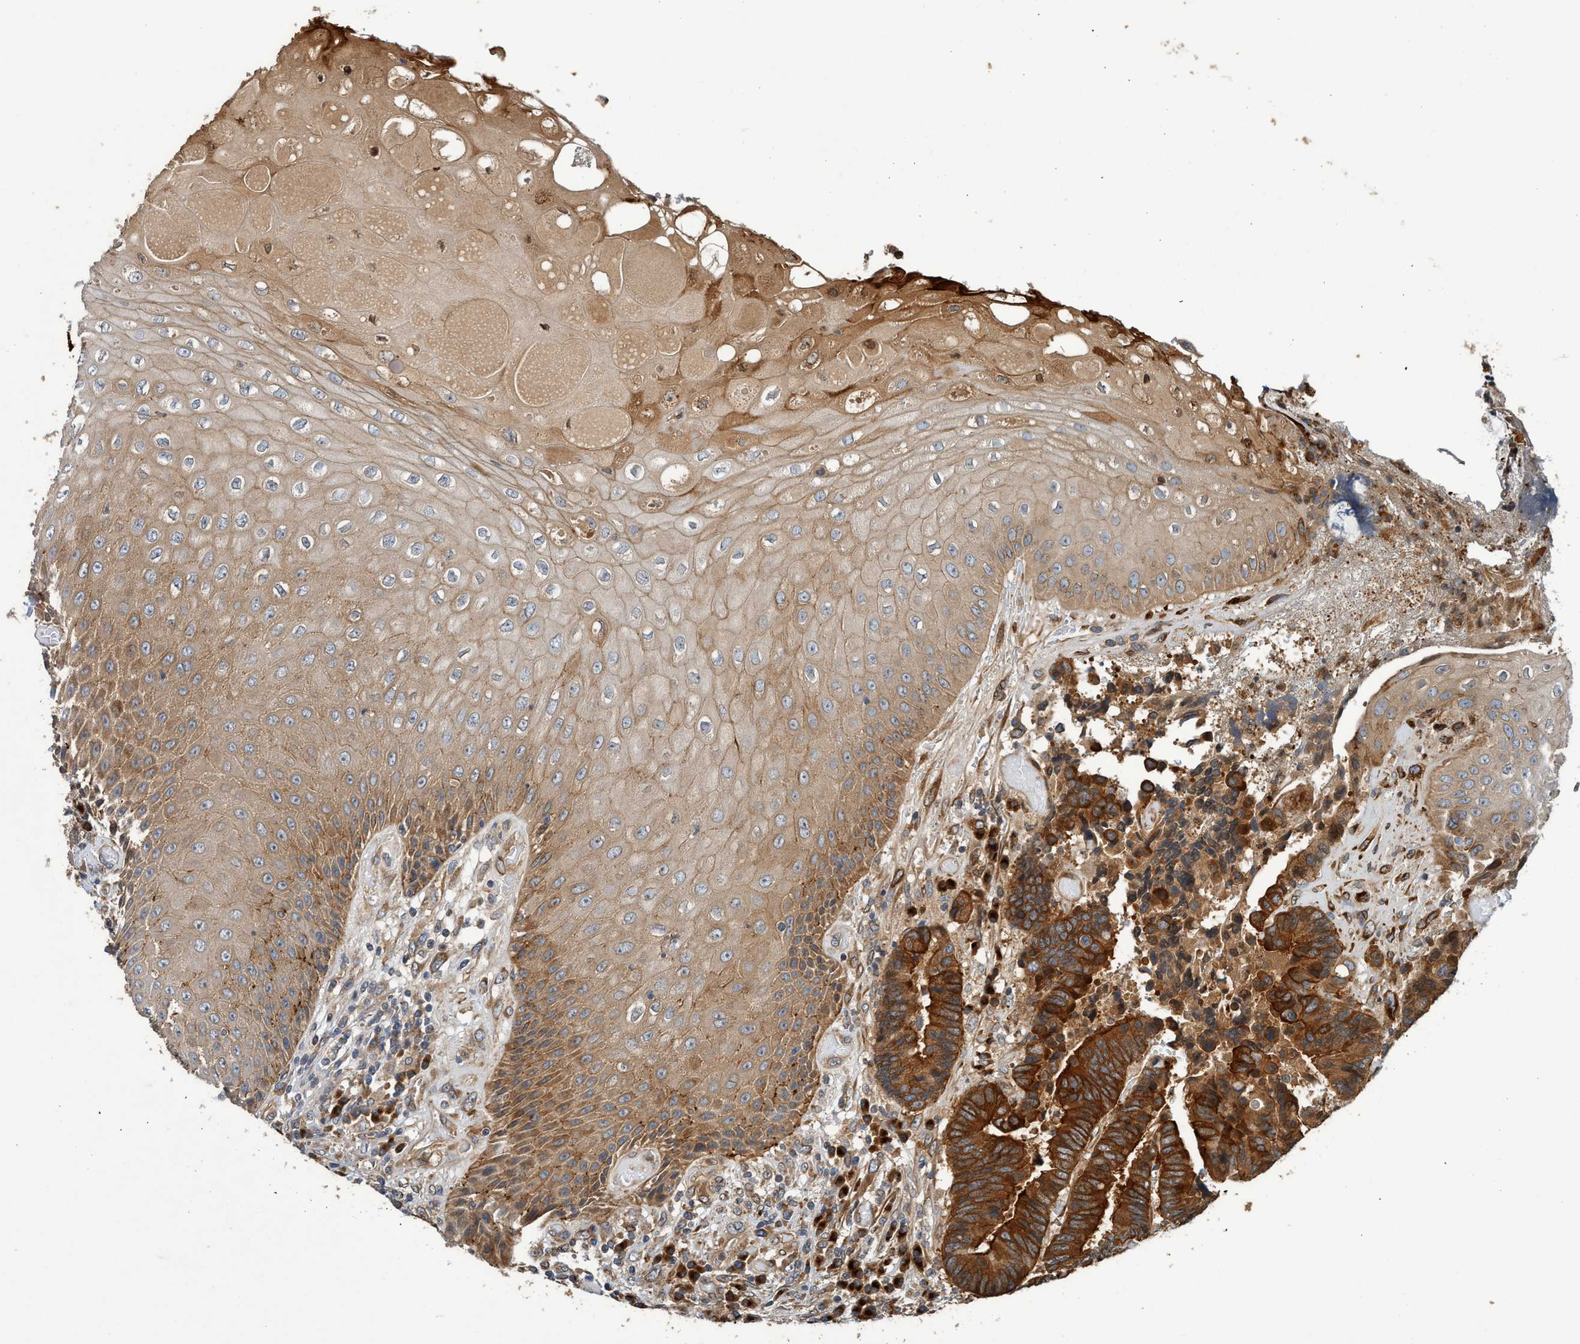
{"staining": {"intensity": "strong", "quantity": ">75%", "location": "cytoplasmic/membranous"}, "tissue": "colorectal cancer", "cell_type": "Tumor cells", "image_type": "cancer", "snomed": [{"axis": "morphology", "description": "Adenocarcinoma, NOS"}, {"axis": "topography", "description": "Rectum"}, {"axis": "topography", "description": "Anal"}], "caption": "Colorectal cancer tissue exhibits strong cytoplasmic/membranous positivity in about >75% of tumor cells", "gene": "MACC1", "patient": {"sex": "female", "age": 89}}